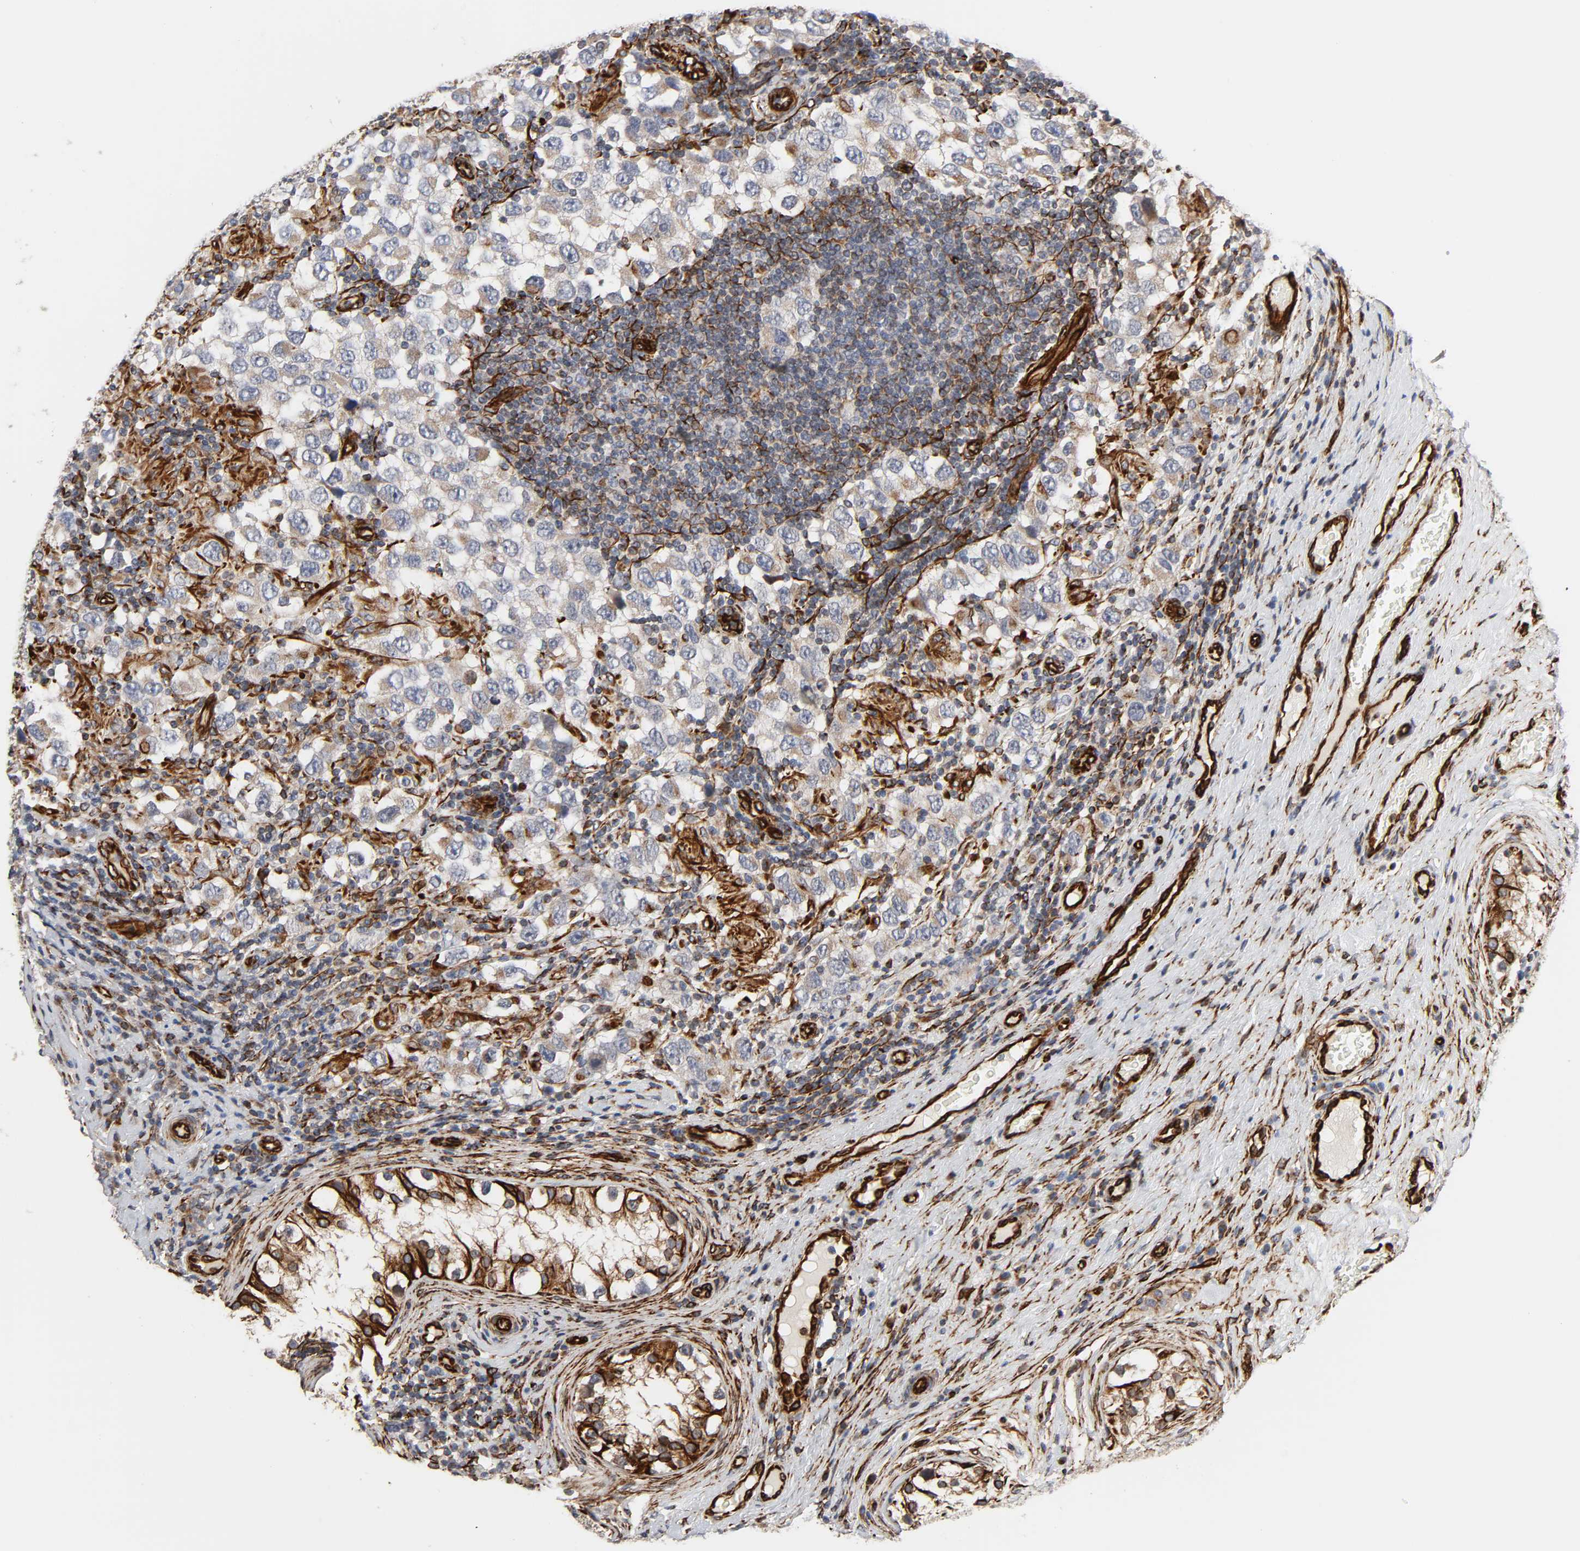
{"staining": {"intensity": "moderate", "quantity": ">75%", "location": "cytoplasmic/membranous"}, "tissue": "testis cancer", "cell_type": "Tumor cells", "image_type": "cancer", "snomed": [{"axis": "morphology", "description": "Carcinoma, Embryonal, NOS"}, {"axis": "topography", "description": "Testis"}], "caption": "A brown stain shows moderate cytoplasmic/membranous positivity of a protein in testis cancer tumor cells.", "gene": "FAM118A", "patient": {"sex": "male", "age": 21}}